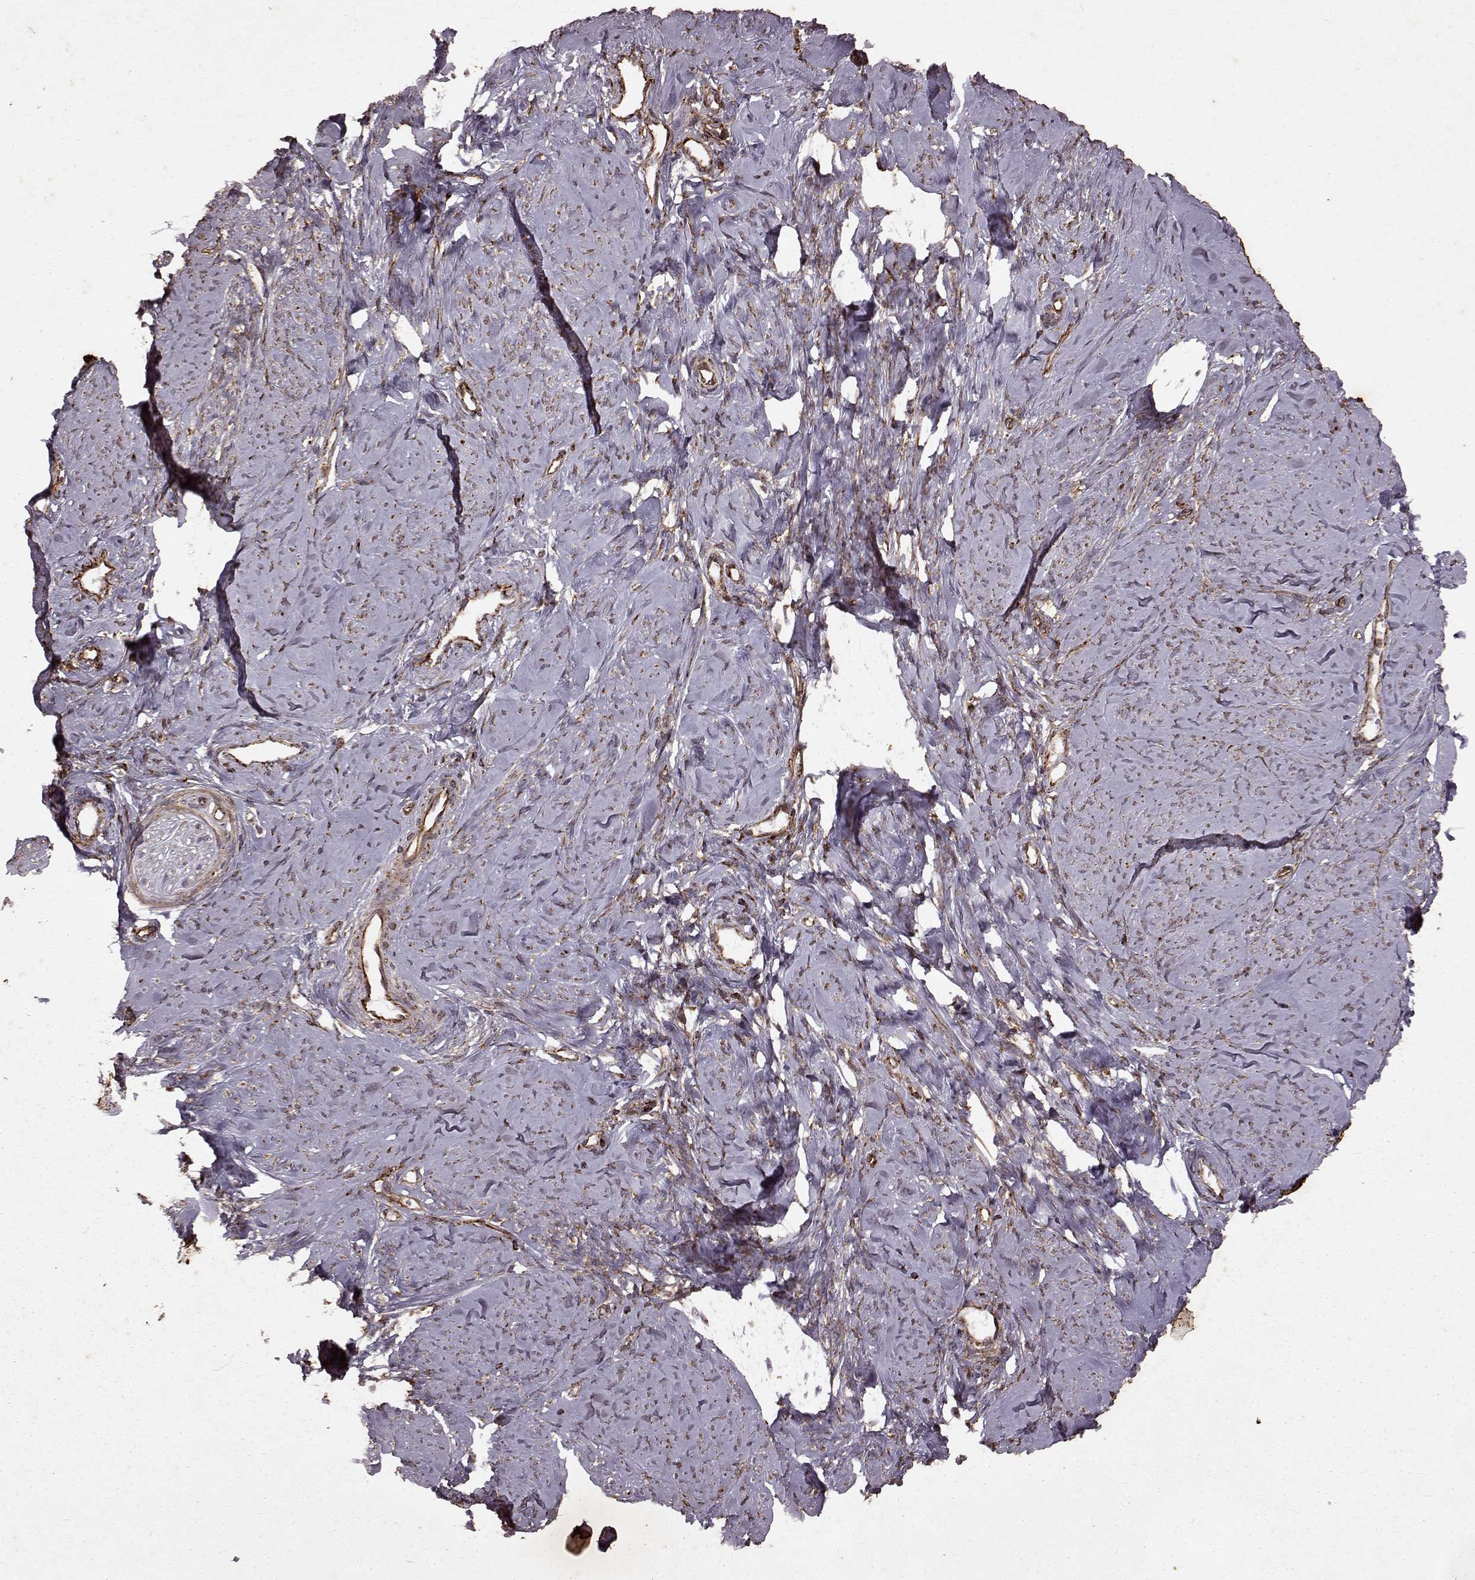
{"staining": {"intensity": "moderate", "quantity": "<25%", "location": "cytoplasmic/membranous"}, "tissue": "smooth muscle", "cell_type": "Smooth muscle cells", "image_type": "normal", "snomed": [{"axis": "morphology", "description": "Normal tissue, NOS"}, {"axis": "topography", "description": "Smooth muscle"}], "caption": "The immunohistochemical stain shows moderate cytoplasmic/membranous positivity in smooth muscle cells of normal smooth muscle.", "gene": "ENSG00000285130", "patient": {"sex": "female", "age": 48}}